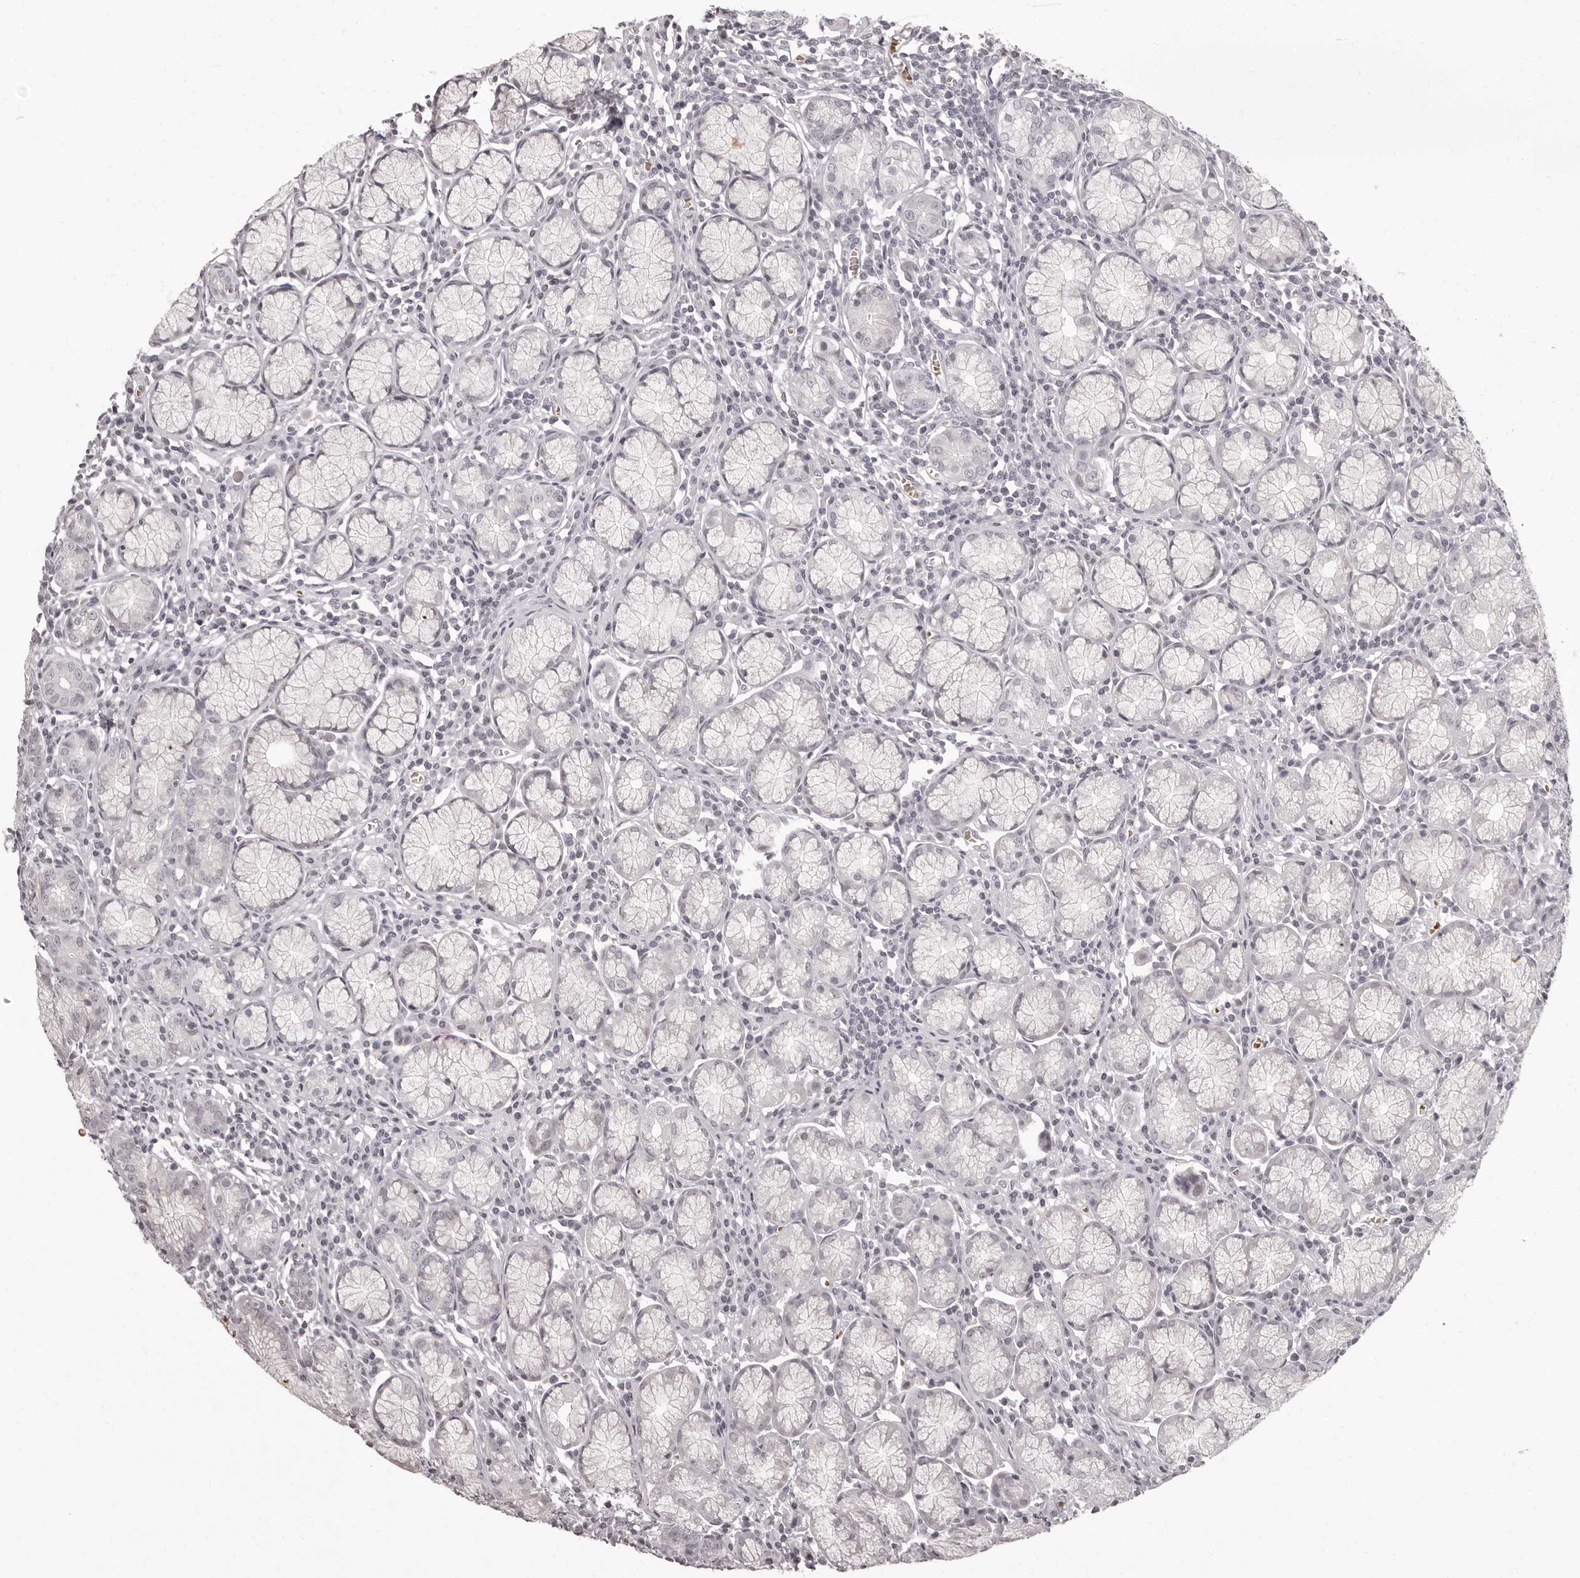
{"staining": {"intensity": "negative", "quantity": "none", "location": "none"}, "tissue": "stomach", "cell_type": "Glandular cells", "image_type": "normal", "snomed": [{"axis": "morphology", "description": "Normal tissue, NOS"}, {"axis": "topography", "description": "Stomach"}], "caption": "High power microscopy histopathology image of an IHC micrograph of benign stomach, revealing no significant expression in glandular cells.", "gene": "C8orf74", "patient": {"sex": "male", "age": 55}}